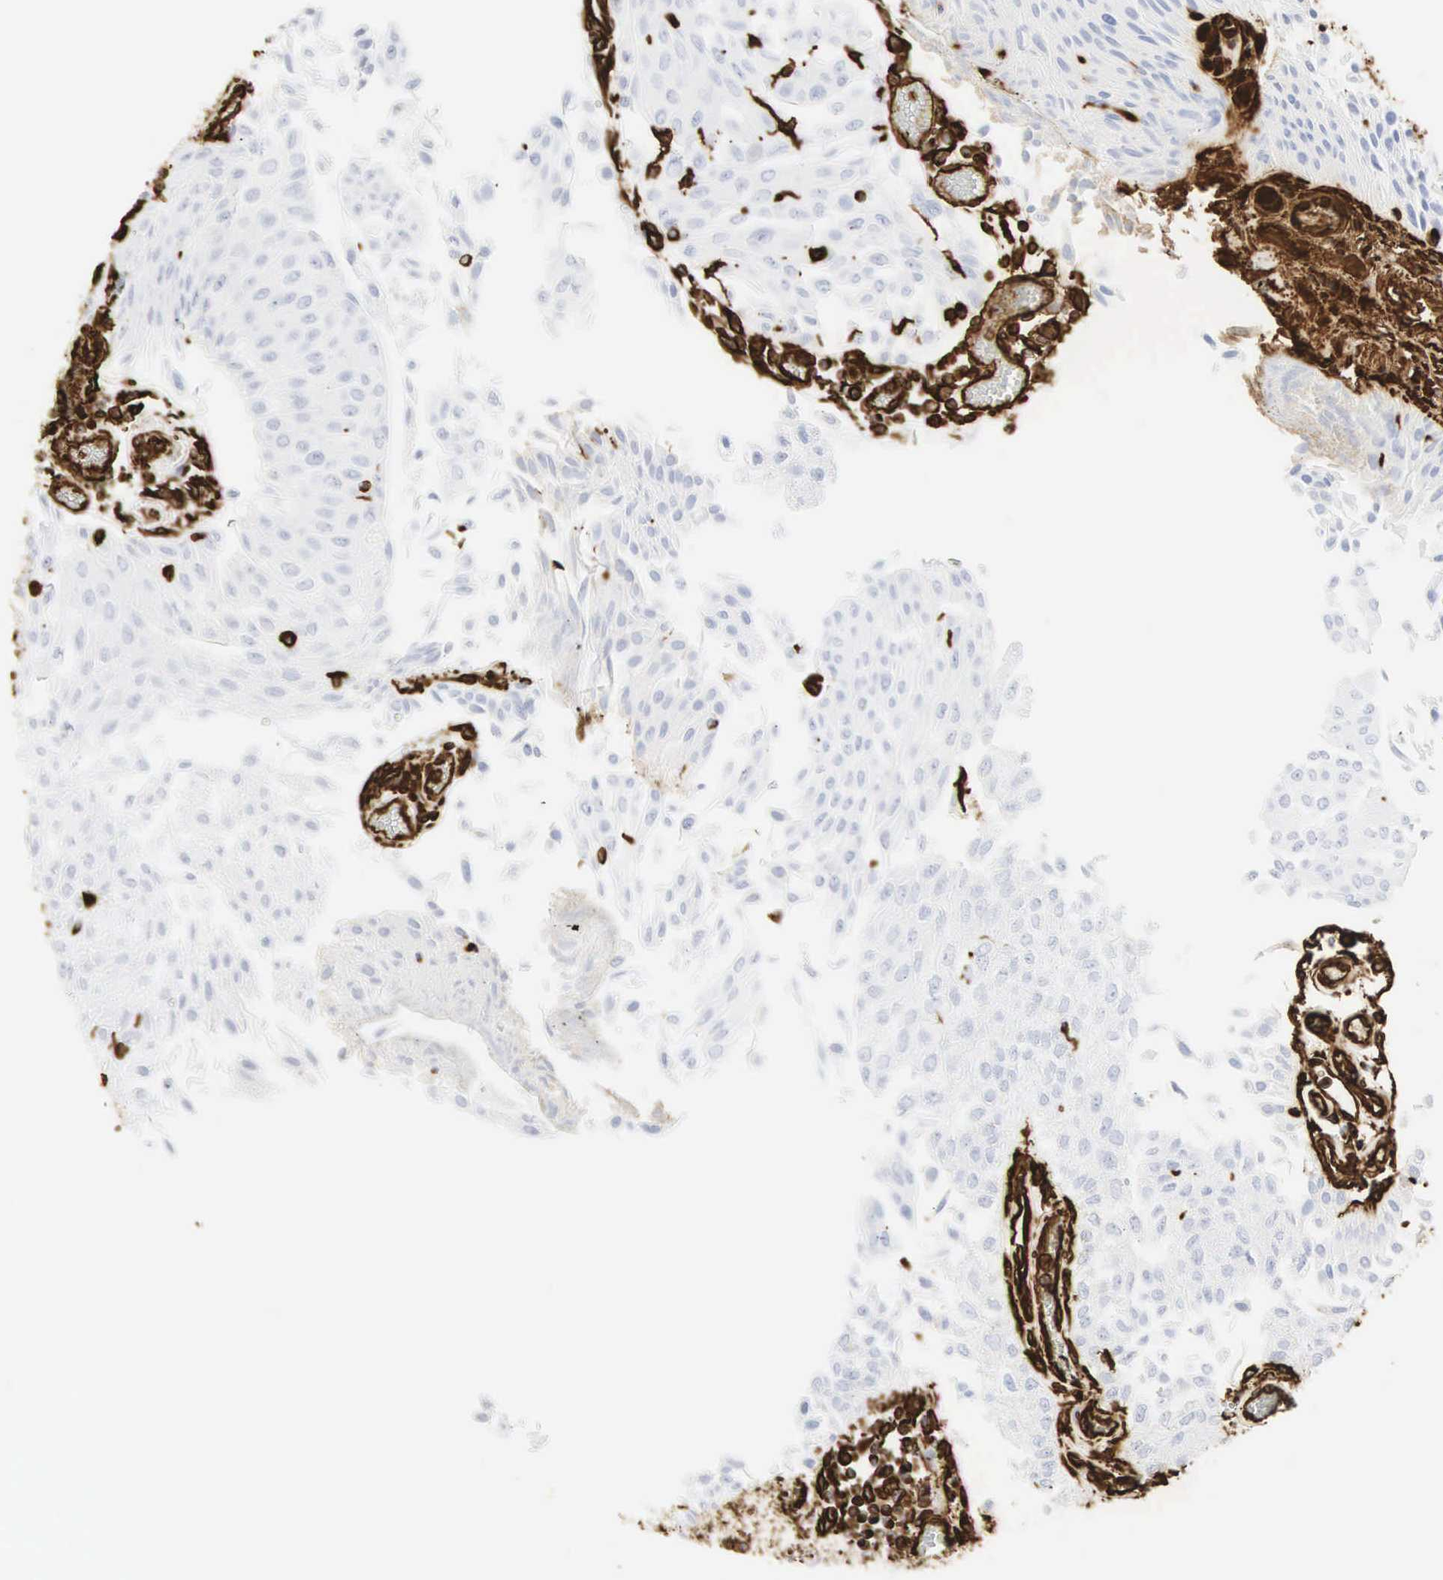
{"staining": {"intensity": "strong", "quantity": "<25%", "location": "cytoplasmic/membranous"}, "tissue": "urothelial cancer", "cell_type": "Tumor cells", "image_type": "cancer", "snomed": [{"axis": "morphology", "description": "Urothelial carcinoma, Low grade"}, {"axis": "topography", "description": "Urinary bladder"}], "caption": "Urothelial cancer stained for a protein exhibits strong cytoplasmic/membranous positivity in tumor cells.", "gene": "VIM", "patient": {"sex": "male", "age": 86}}